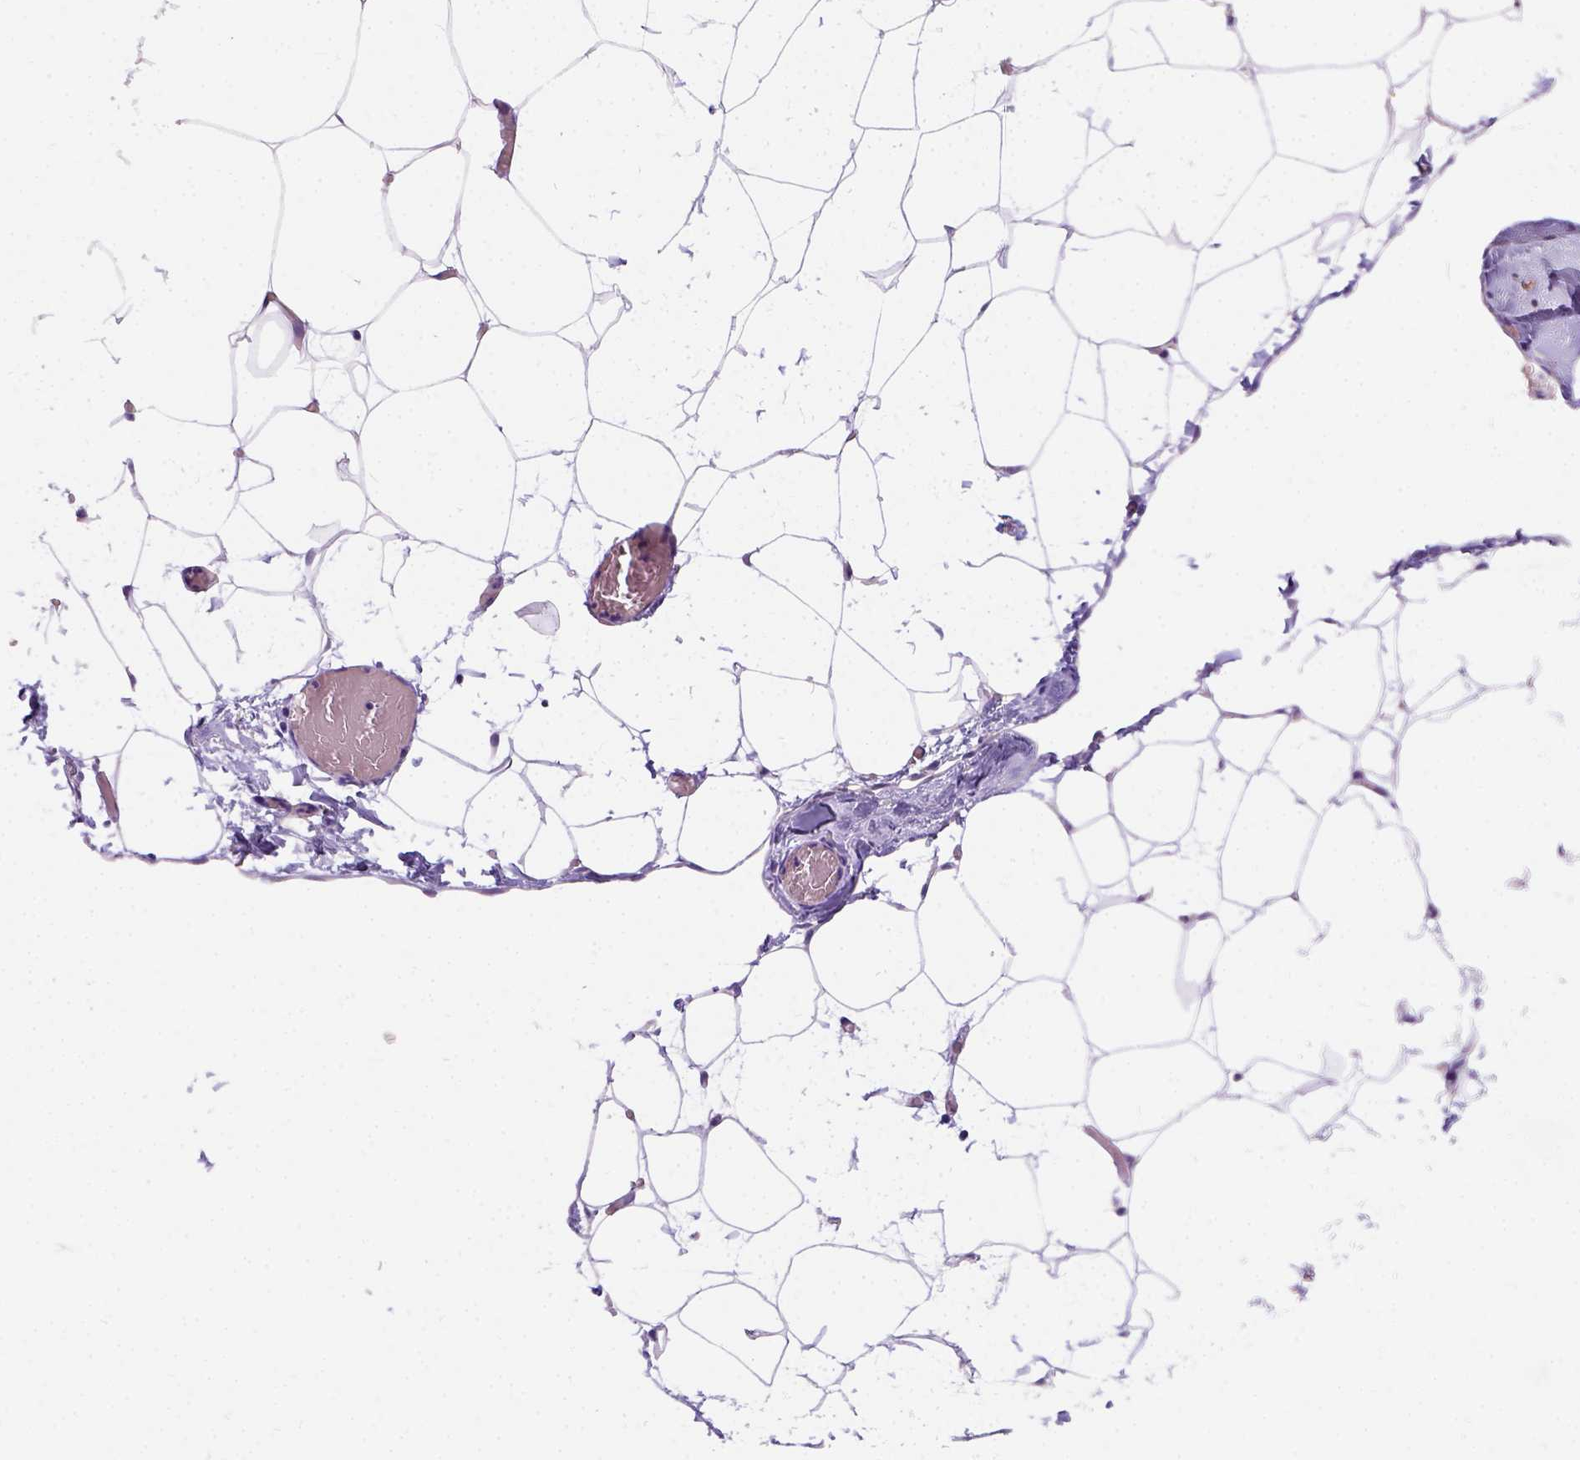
{"staining": {"intensity": "weak", "quantity": ">75%", "location": "cytoplasmic/membranous"}, "tissue": "adipose tissue", "cell_type": "Adipocytes", "image_type": "normal", "snomed": [{"axis": "morphology", "description": "Normal tissue, NOS"}, {"axis": "topography", "description": "Adipose tissue"}], "caption": "This photomicrograph reveals immunohistochemistry staining of normal adipose tissue, with low weak cytoplasmic/membranous staining in about >75% of adipocytes.", "gene": "PHF7", "patient": {"sex": "male", "age": 57}}